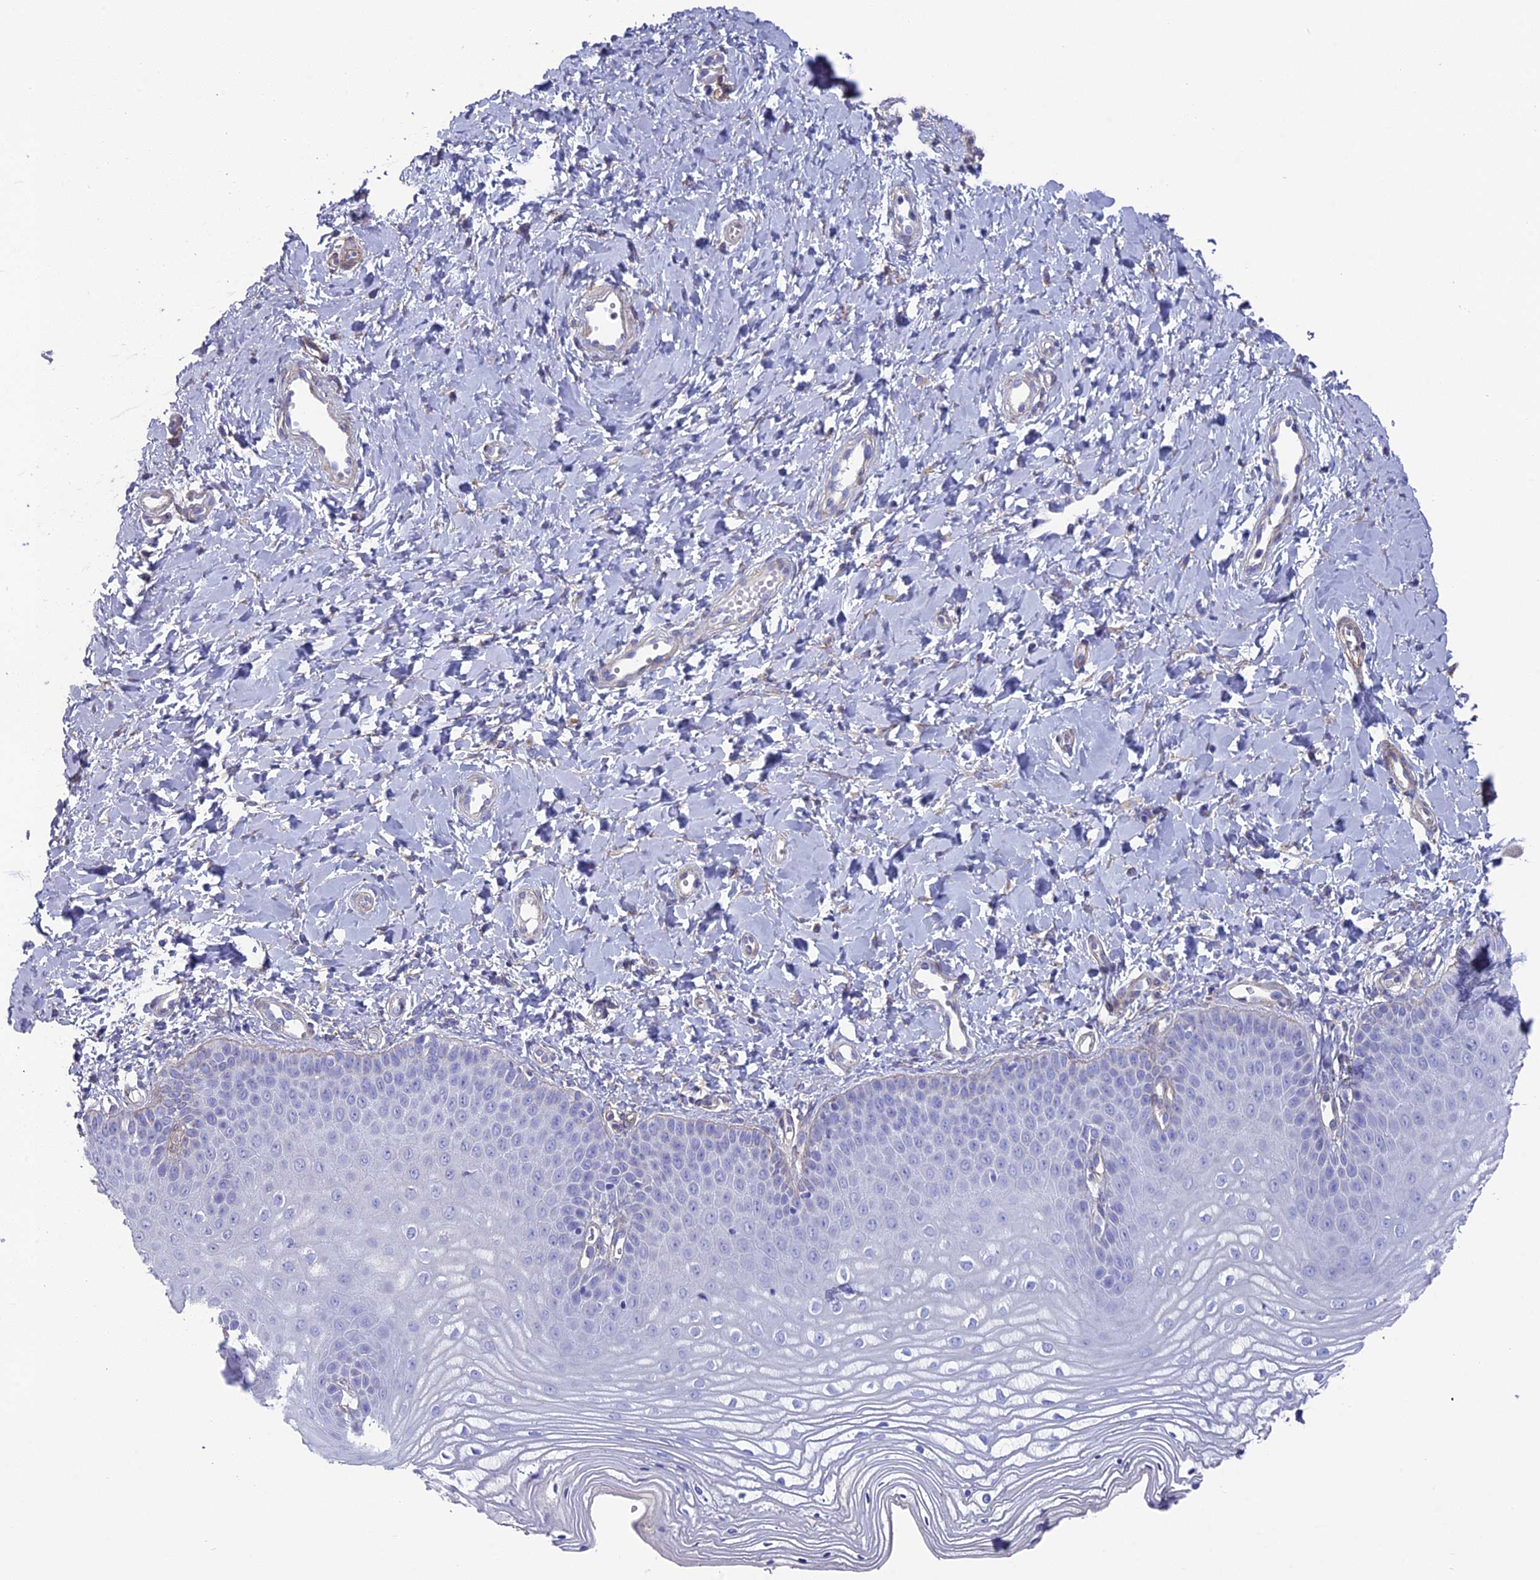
{"staining": {"intensity": "negative", "quantity": "none", "location": "none"}, "tissue": "vagina", "cell_type": "Squamous epithelial cells", "image_type": "normal", "snomed": [{"axis": "morphology", "description": "Normal tissue, NOS"}, {"axis": "topography", "description": "Vagina"}, {"axis": "topography", "description": "Cervix"}], "caption": "A high-resolution image shows immunohistochemistry (IHC) staining of benign vagina, which displays no significant positivity in squamous epithelial cells.", "gene": "TNS1", "patient": {"sex": "female", "age": 40}}